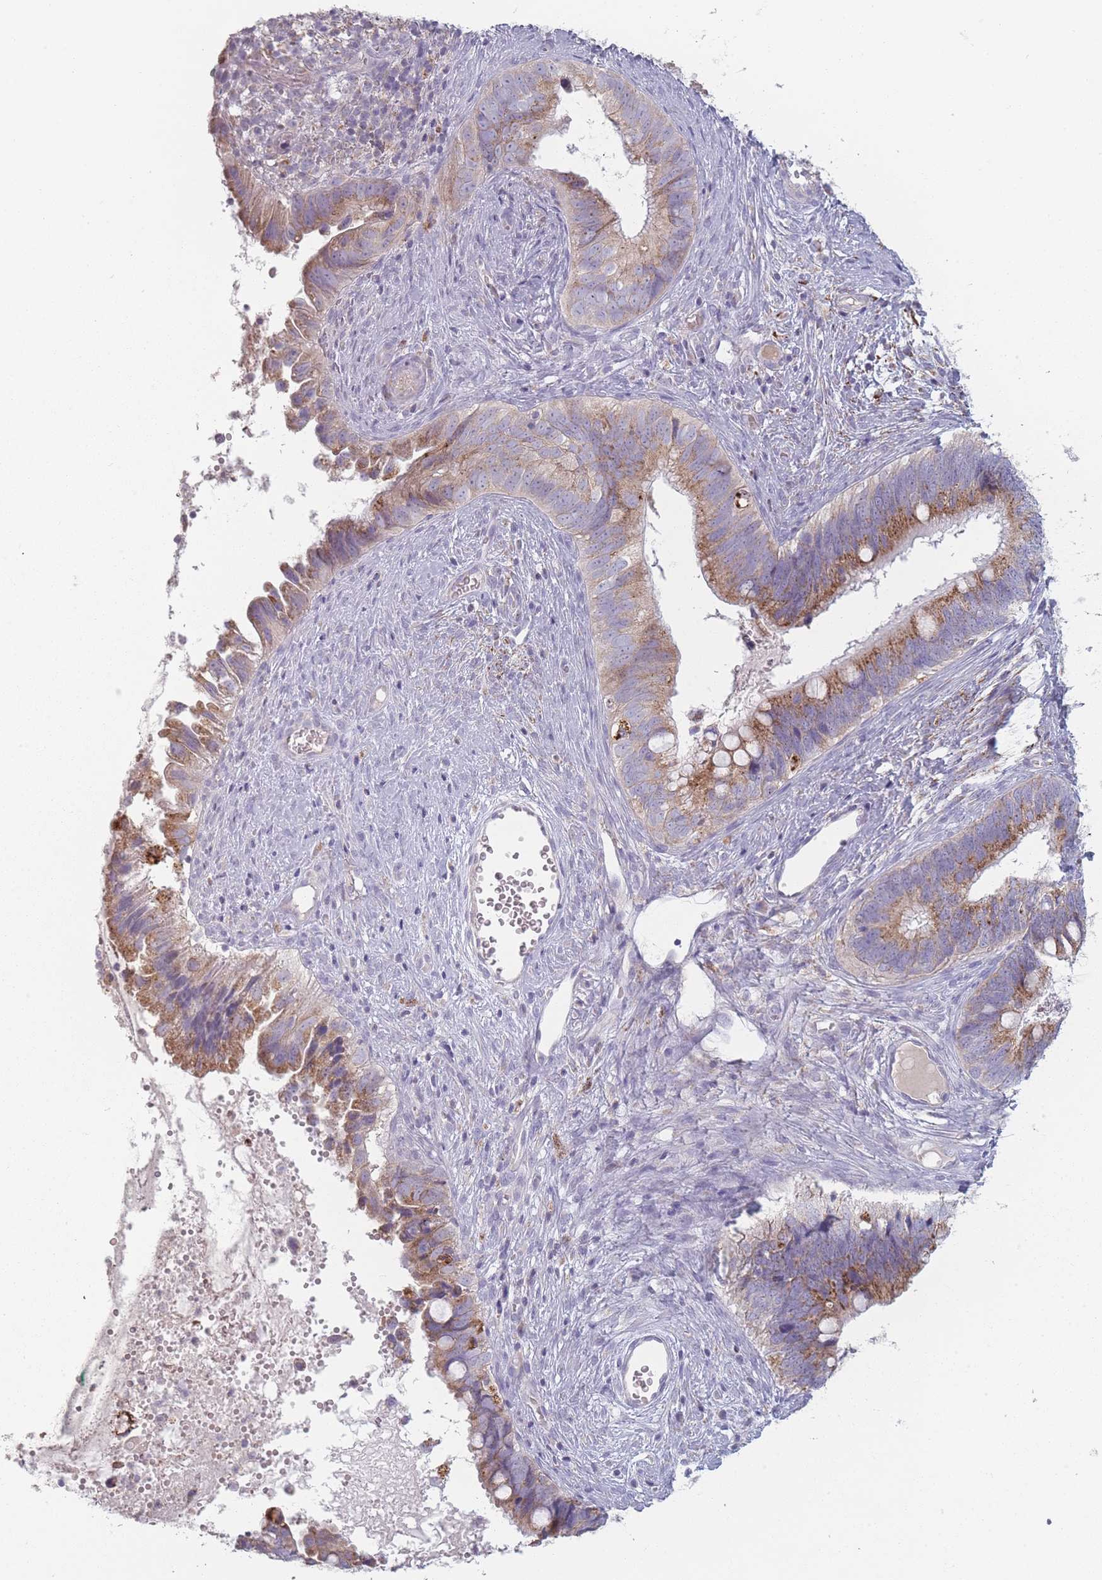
{"staining": {"intensity": "moderate", "quantity": ">75%", "location": "cytoplasmic/membranous"}, "tissue": "cervical cancer", "cell_type": "Tumor cells", "image_type": "cancer", "snomed": [{"axis": "morphology", "description": "Adenocarcinoma, NOS"}, {"axis": "topography", "description": "Cervix"}], "caption": "Adenocarcinoma (cervical) was stained to show a protein in brown. There is medium levels of moderate cytoplasmic/membranous positivity in about >75% of tumor cells. (Stains: DAB in brown, nuclei in blue, Microscopy: brightfield microscopy at high magnification).", "gene": "PEX11B", "patient": {"sex": "female", "age": 42}}